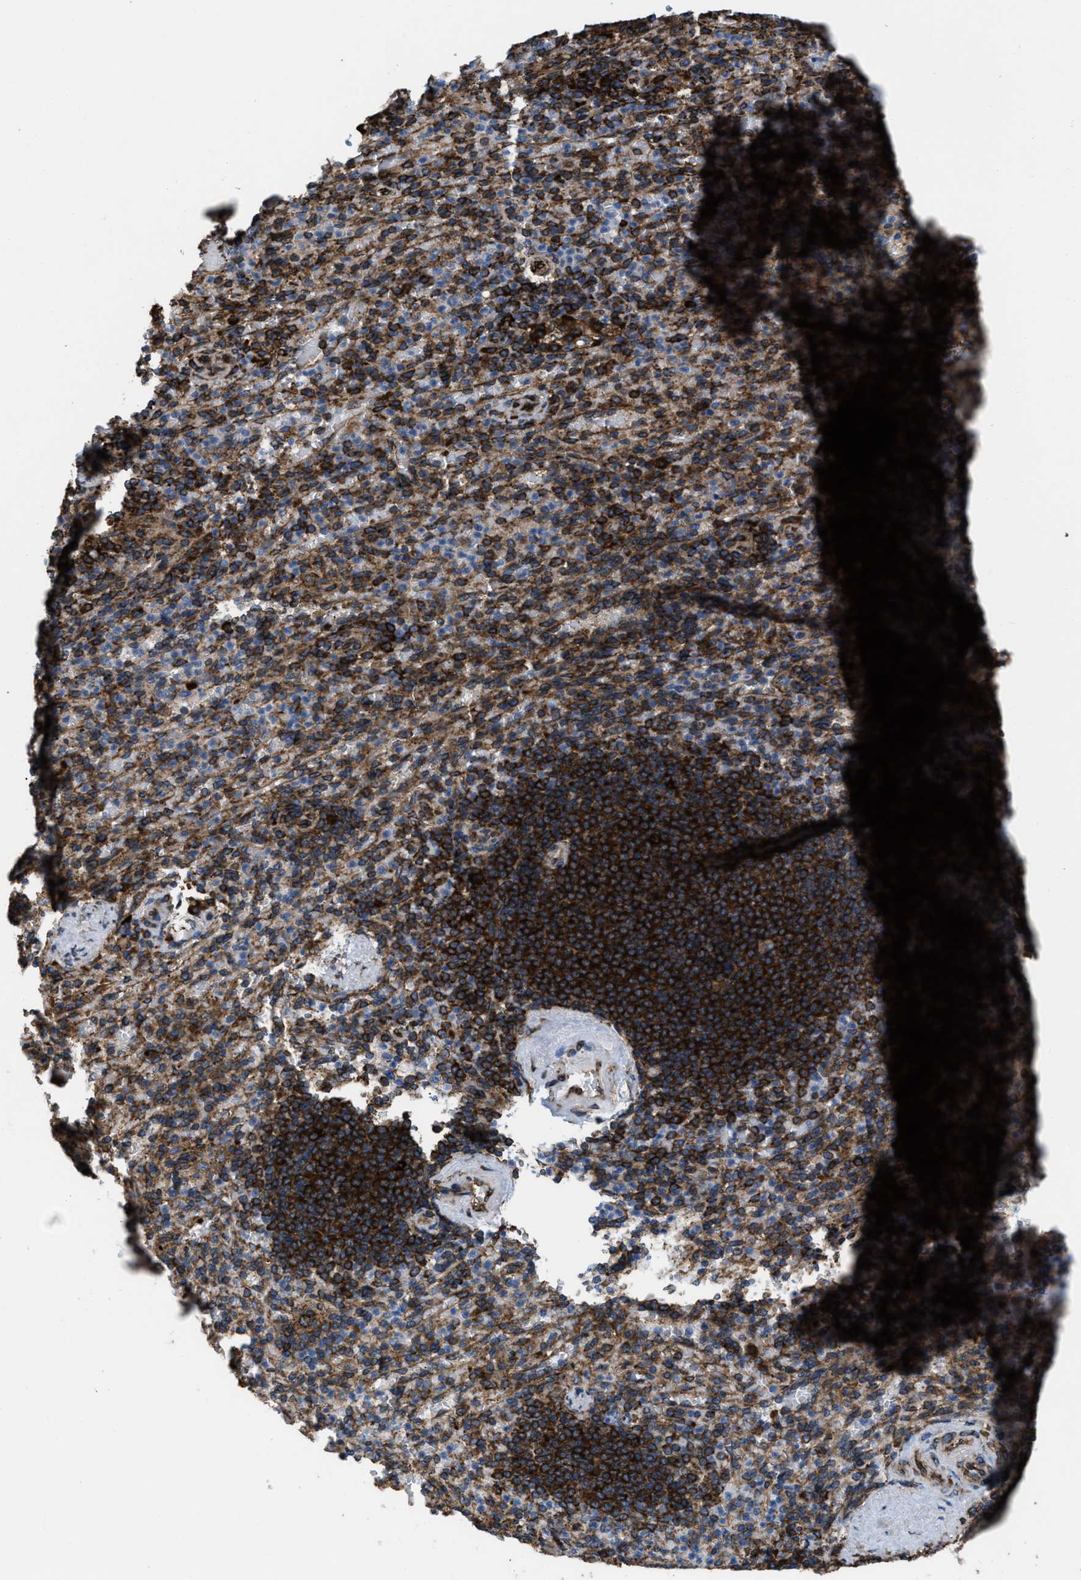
{"staining": {"intensity": "strong", "quantity": ">75%", "location": "cytoplasmic/membranous"}, "tissue": "spleen", "cell_type": "Cells in red pulp", "image_type": "normal", "snomed": [{"axis": "morphology", "description": "Normal tissue, NOS"}, {"axis": "topography", "description": "Spleen"}], "caption": "Immunohistochemistry (IHC) (DAB) staining of normal spleen demonstrates strong cytoplasmic/membranous protein positivity in approximately >75% of cells in red pulp. (IHC, brightfield microscopy, high magnification).", "gene": "CAPRIN1", "patient": {"sex": "female", "age": 74}}